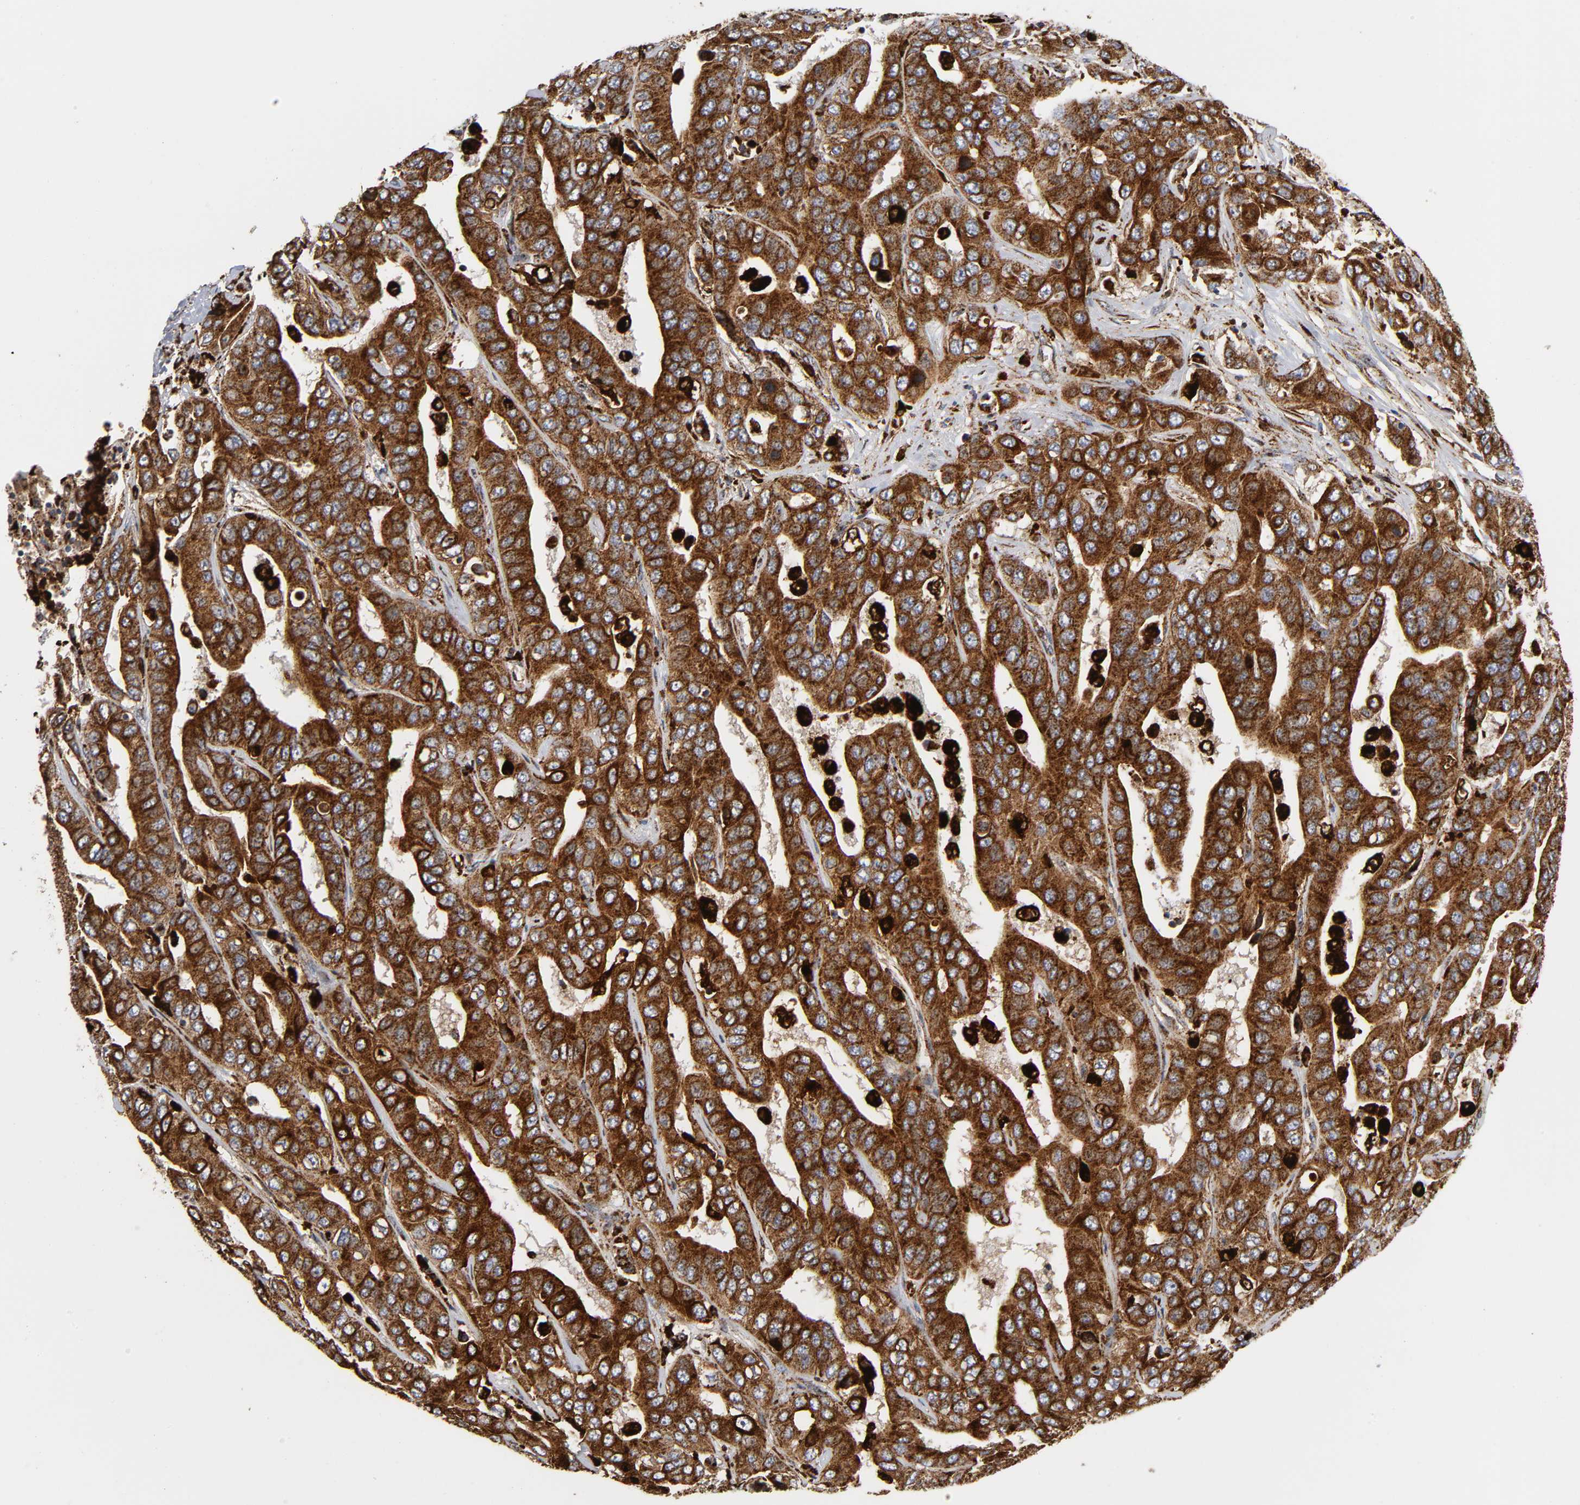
{"staining": {"intensity": "strong", "quantity": ">75%", "location": "cytoplasmic/membranous"}, "tissue": "liver cancer", "cell_type": "Tumor cells", "image_type": "cancer", "snomed": [{"axis": "morphology", "description": "Cholangiocarcinoma"}, {"axis": "topography", "description": "Liver"}], "caption": "Liver cholangiocarcinoma was stained to show a protein in brown. There is high levels of strong cytoplasmic/membranous positivity in approximately >75% of tumor cells. (DAB (3,3'-diaminobenzidine) IHC, brown staining for protein, blue staining for nuclei).", "gene": "PSAP", "patient": {"sex": "female", "age": 52}}